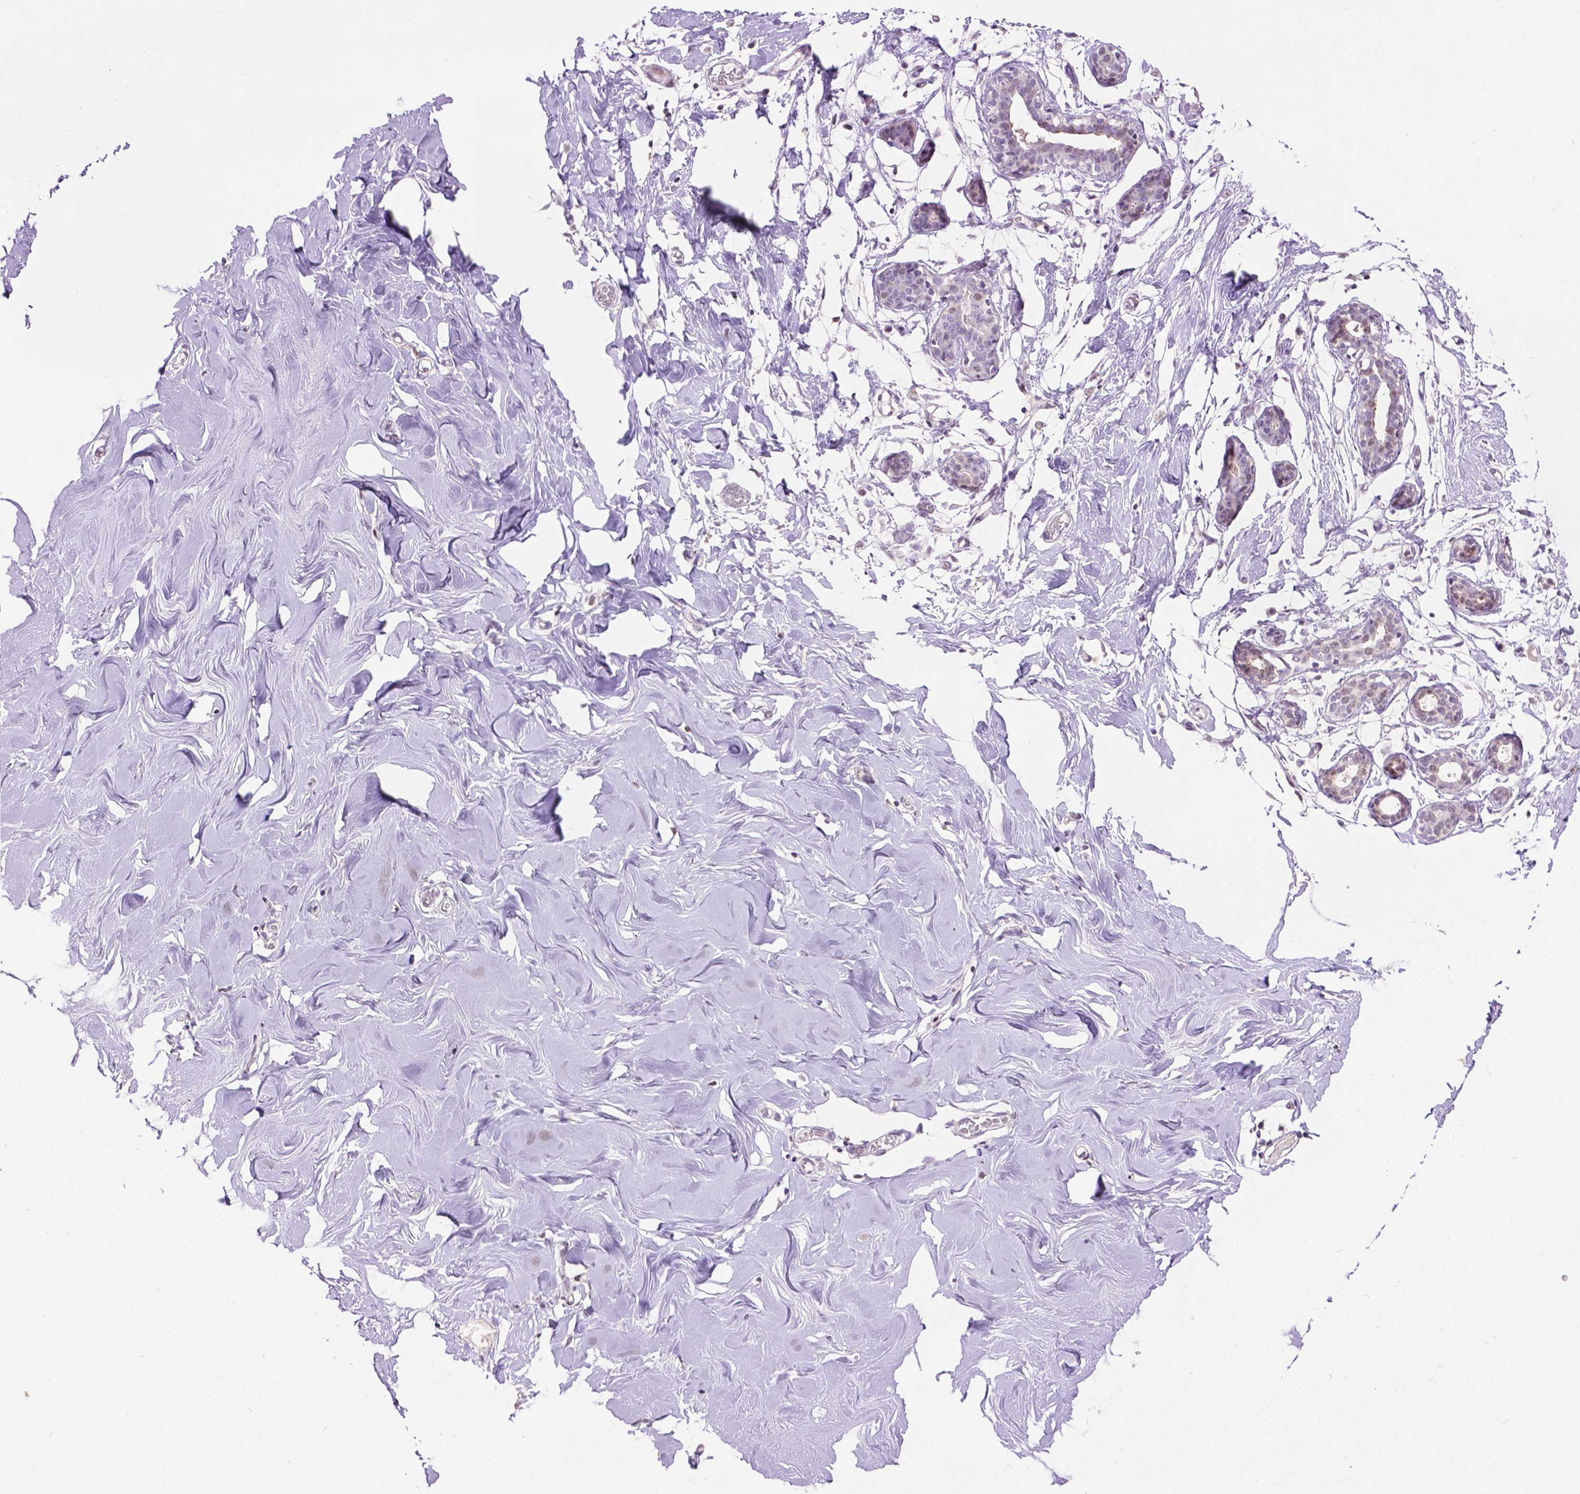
{"staining": {"intensity": "negative", "quantity": "none", "location": "none"}, "tissue": "breast", "cell_type": "Adipocytes", "image_type": "normal", "snomed": [{"axis": "morphology", "description": "Normal tissue, NOS"}, {"axis": "topography", "description": "Breast"}], "caption": "This histopathology image is of benign breast stained with IHC to label a protein in brown with the nuclei are counter-stained blue. There is no staining in adipocytes.", "gene": "TH", "patient": {"sex": "female", "age": 27}}